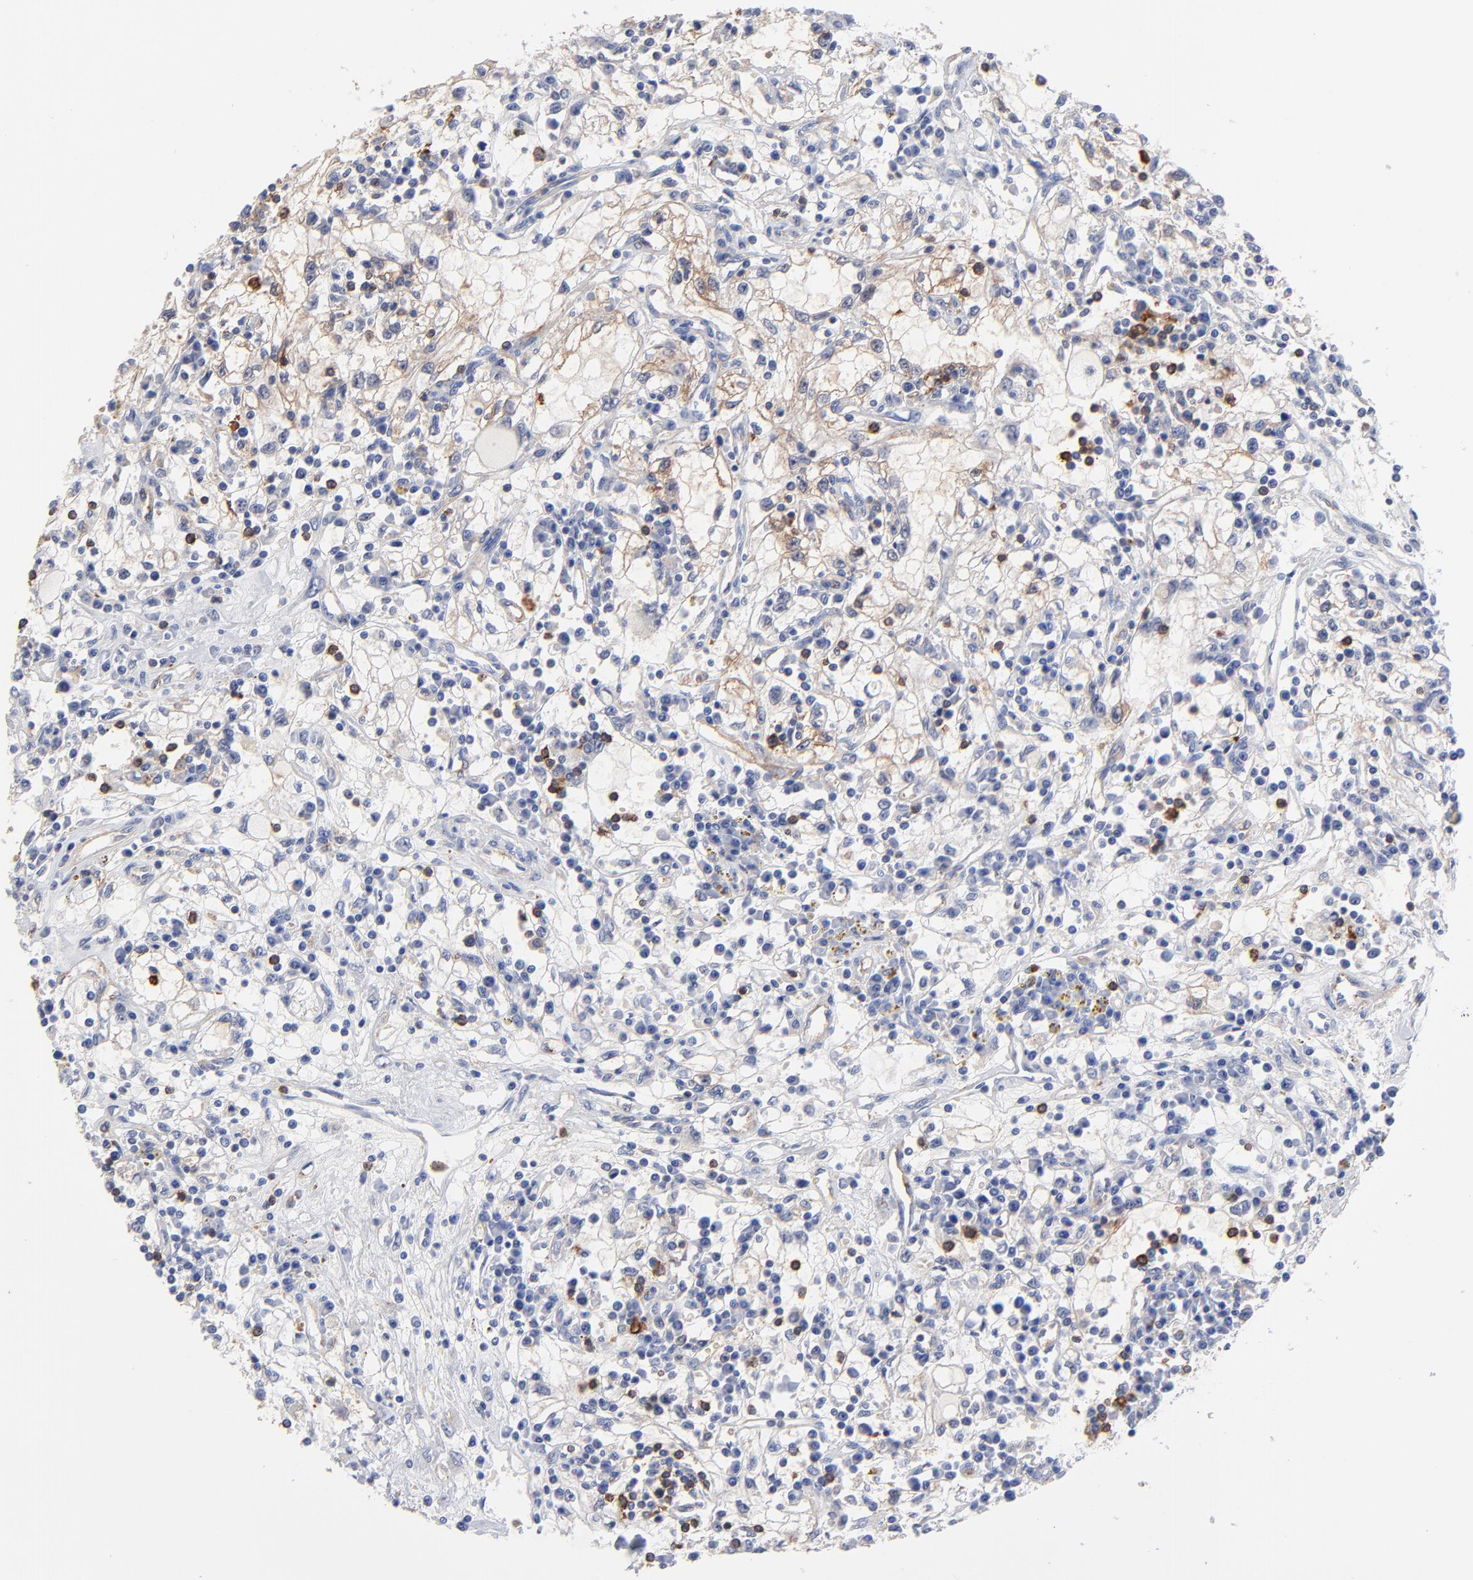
{"staining": {"intensity": "weak", "quantity": "25%-75%", "location": "cytoplasmic/membranous"}, "tissue": "renal cancer", "cell_type": "Tumor cells", "image_type": "cancer", "snomed": [{"axis": "morphology", "description": "Adenocarcinoma, NOS"}, {"axis": "topography", "description": "Kidney"}], "caption": "Protein expression analysis of renal cancer (adenocarcinoma) reveals weak cytoplasmic/membranous staining in approximately 25%-75% of tumor cells.", "gene": "ASL", "patient": {"sex": "male", "age": 82}}